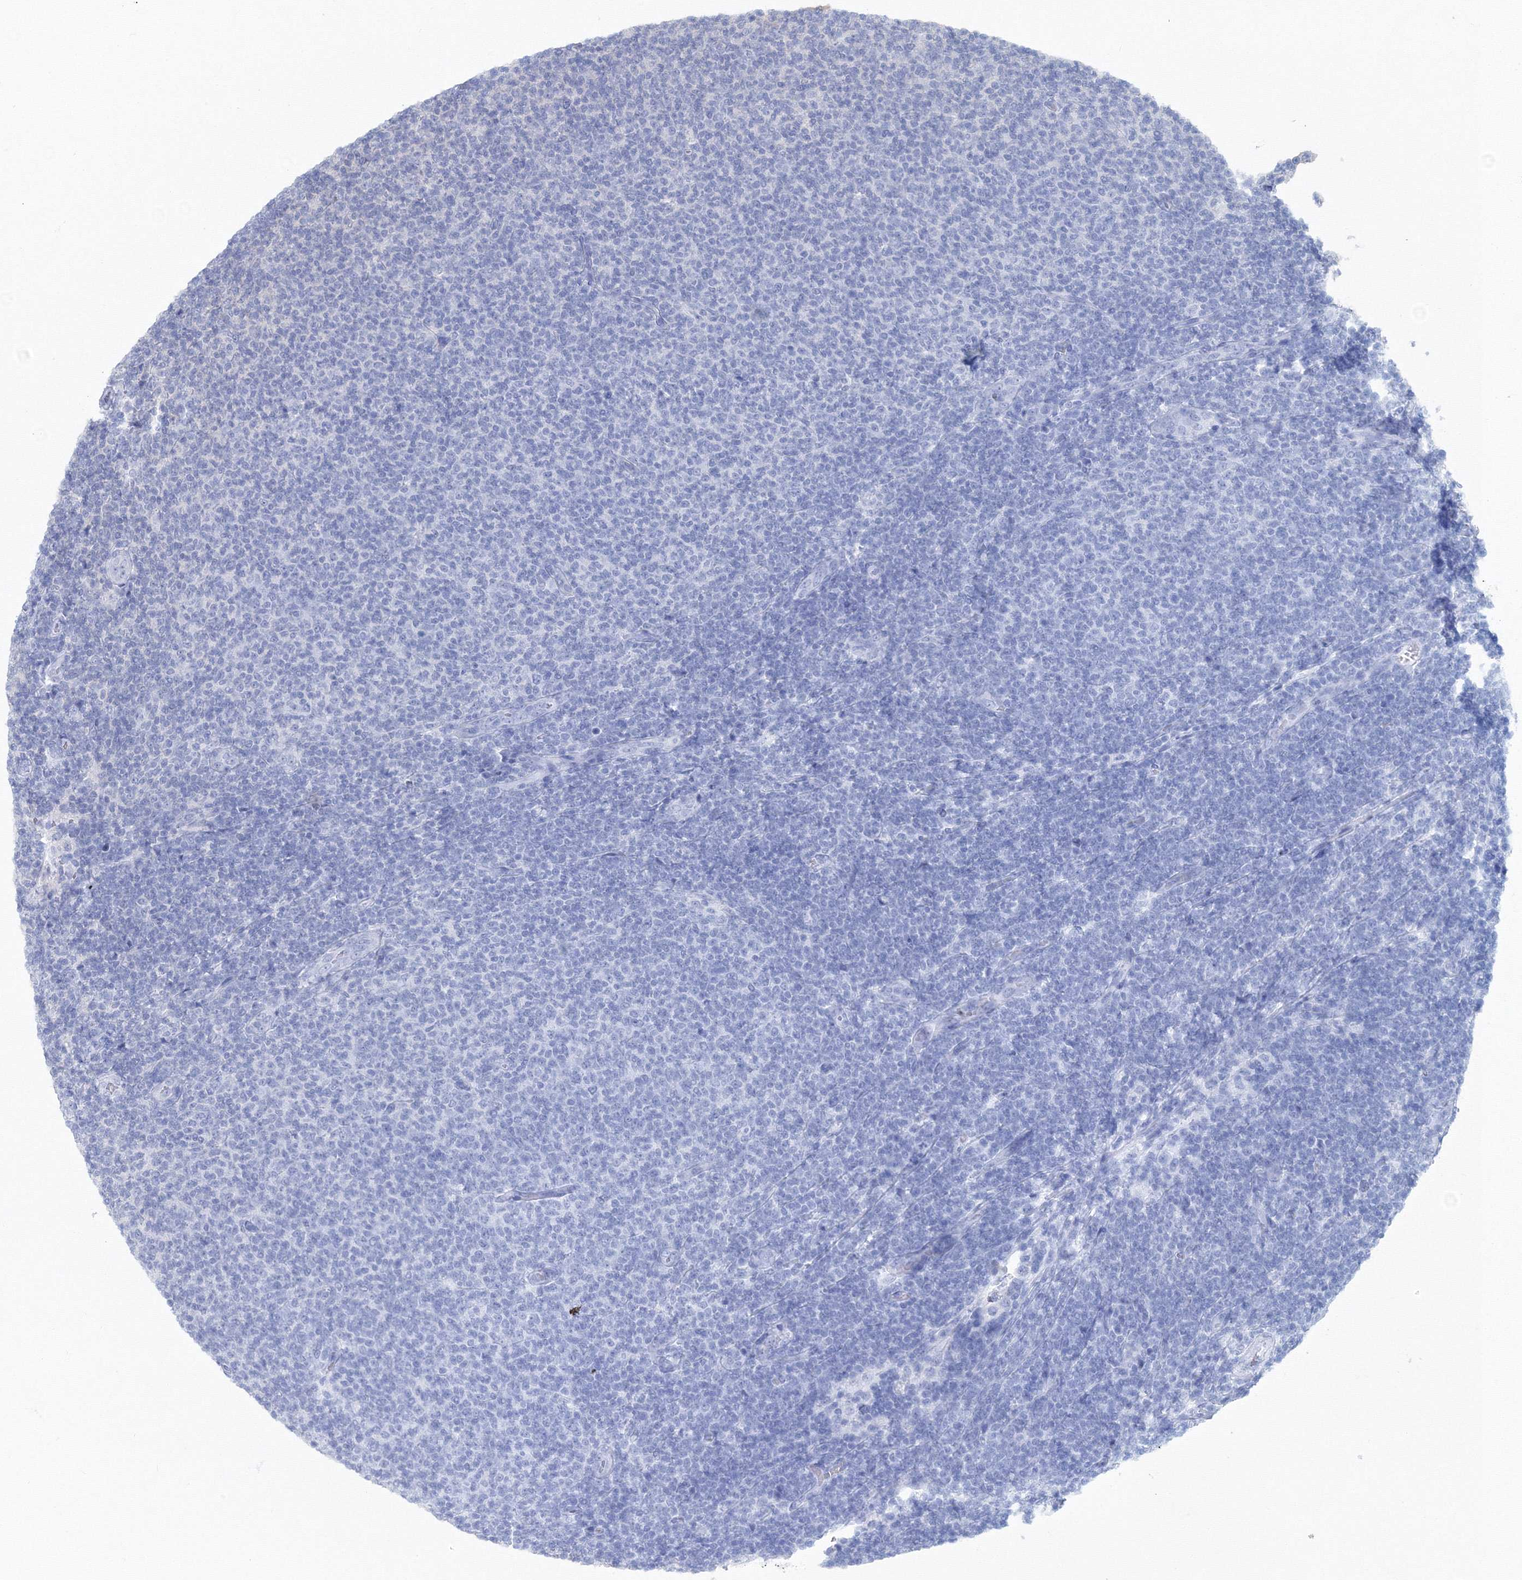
{"staining": {"intensity": "negative", "quantity": "none", "location": "none"}, "tissue": "lymphoma", "cell_type": "Tumor cells", "image_type": "cancer", "snomed": [{"axis": "morphology", "description": "Malignant lymphoma, non-Hodgkin's type, Low grade"}, {"axis": "topography", "description": "Lymph node"}], "caption": "Photomicrograph shows no protein staining in tumor cells of lymphoma tissue. (DAB (3,3'-diaminobenzidine) immunohistochemistry (IHC), high magnification).", "gene": "PPP2R2B", "patient": {"sex": "male", "age": 66}}